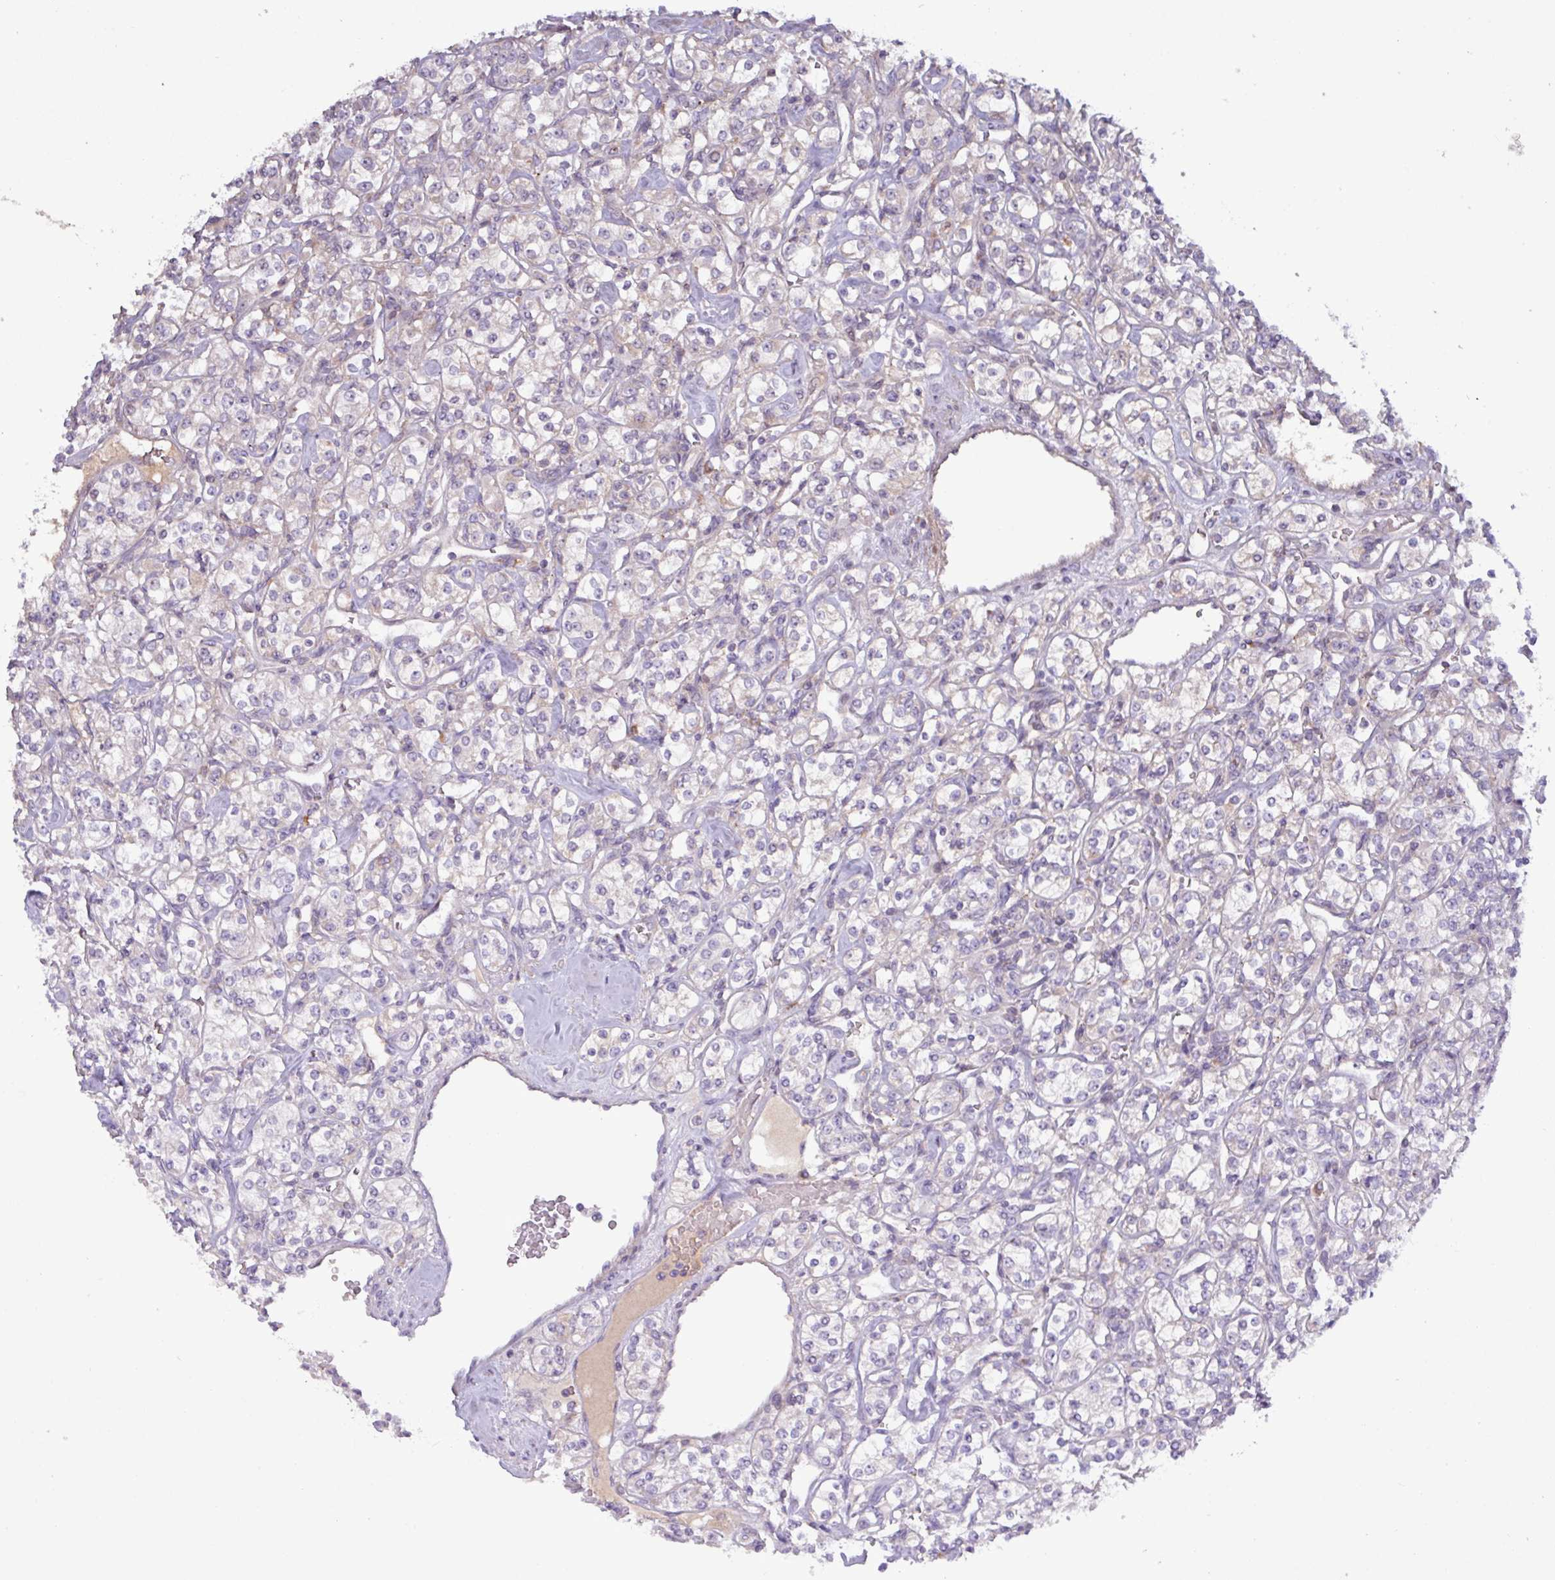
{"staining": {"intensity": "negative", "quantity": "none", "location": "none"}, "tissue": "renal cancer", "cell_type": "Tumor cells", "image_type": "cancer", "snomed": [{"axis": "morphology", "description": "Adenocarcinoma, NOS"}, {"axis": "topography", "description": "Kidney"}], "caption": "Tumor cells show no significant protein staining in renal adenocarcinoma.", "gene": "TNFSF12", "patient": {"sex": "male", "age": 77}}